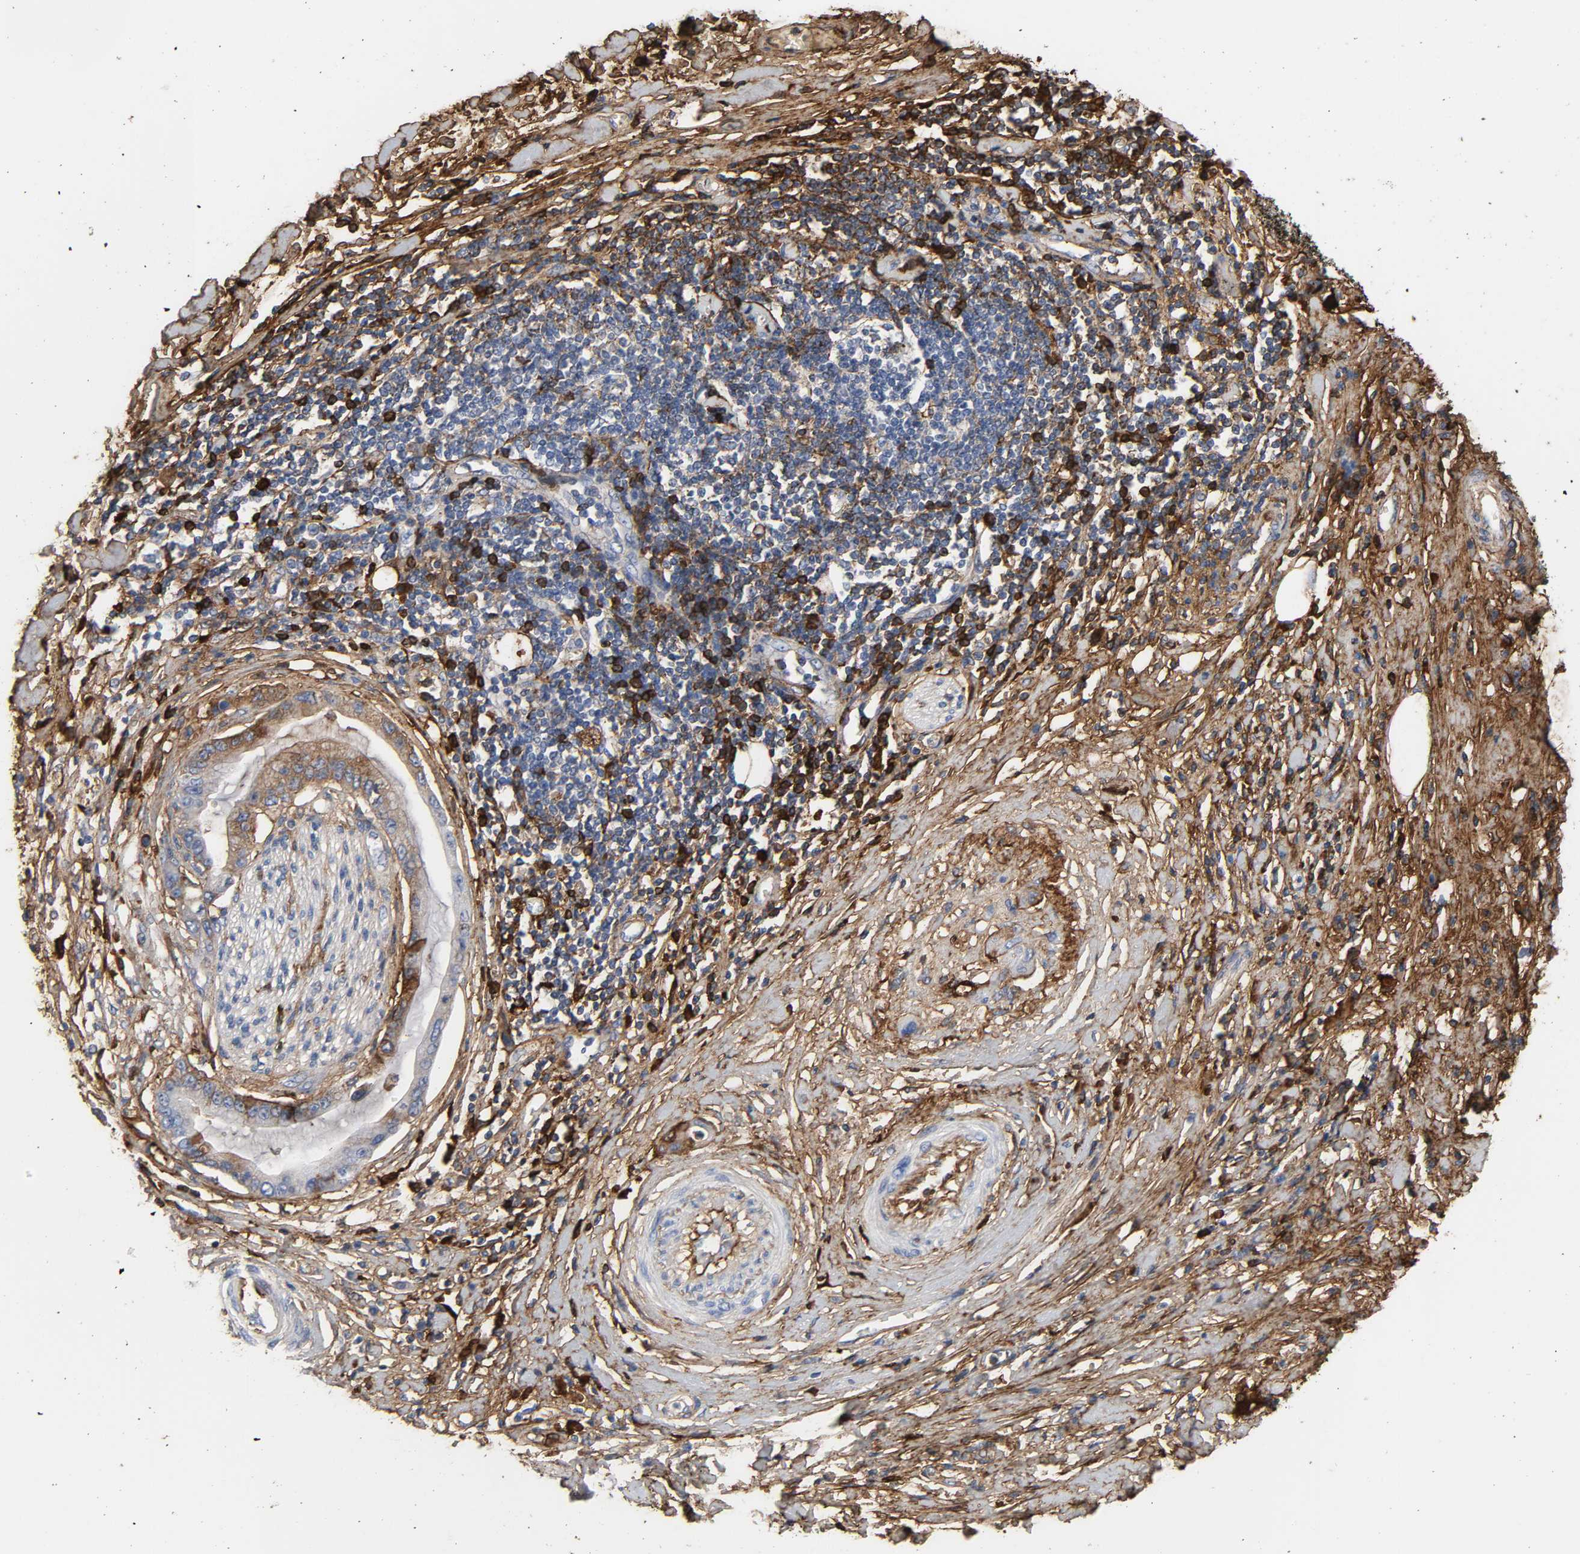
{"staining": {"intensity": "strong", "quantity": ">75%", "location": "cytoplasmic/membranous"}, "tissue": "pancreatic cancer", "cell_type": "Tumor cells", "image_type": "cancer", "snomed": [{"axis": "morphology", "description": "Adenocarcinoma, NOS"}, {"axis": "morphology", "description": "Adenocarcinoma, metastatic, NOS"}, {"axis": "topography", "description": "Lymph node"}, {"axis": "topography", "description": "Pancreas"}, {"axis": "topography", "description": "Duodenum"}], "caption": "Immunohistochemical staining of pancreatic cancer exhibits high levels of strong cytoplasmic/membranous staining in approximately >75% of tumor cells.", "gene": "FBLN1", "patient": {"sex": "female", "age": 64}}